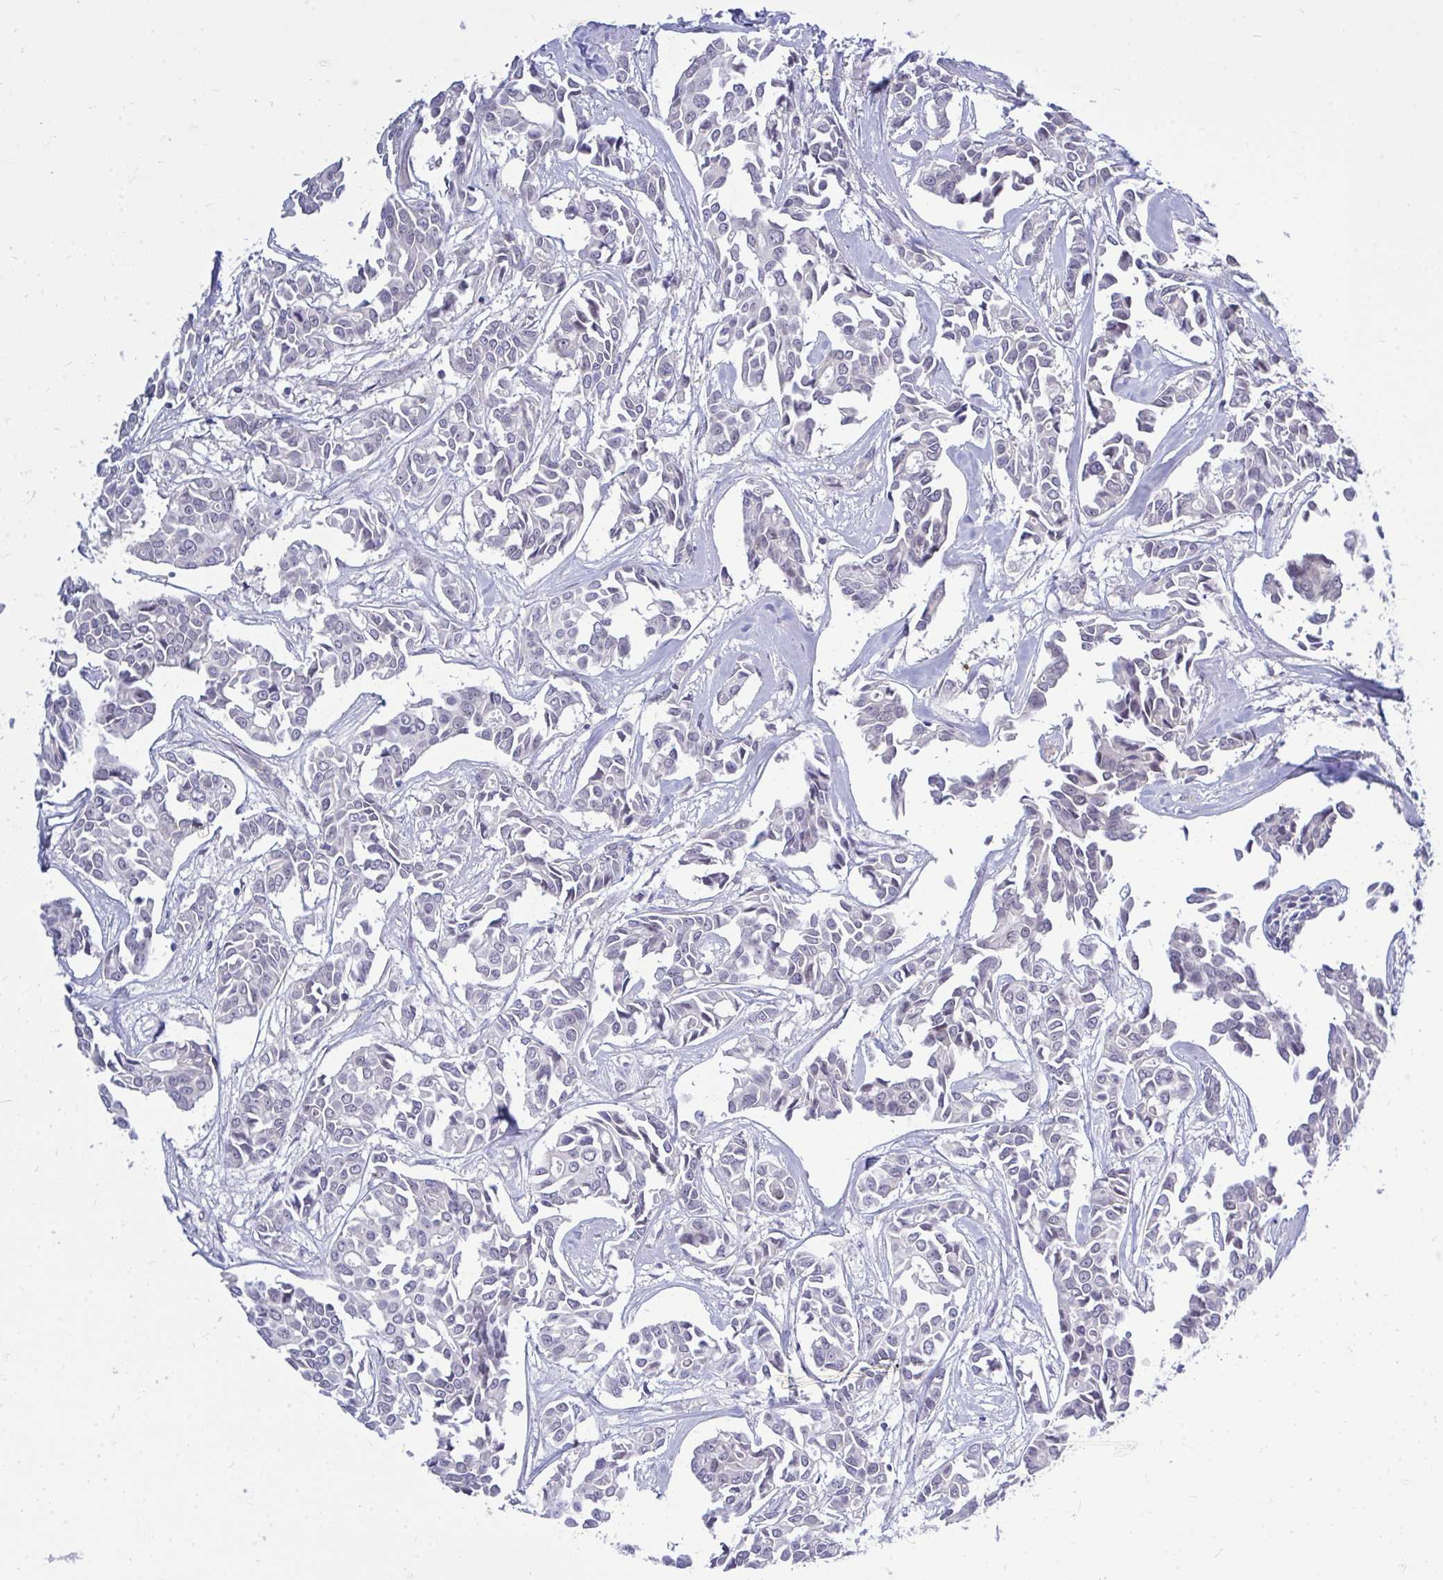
{"staining": {"intensity": "negative", "quantity": "none", "location": "none"}, "tissue": "breast cancer", "cell_type": "Tumor cells", "image_type": "cancer", "snomed": [{"axis": "morphology", "description": "Duct carcinoma"}, {"axis": "topography", "description": "Breast"}], "caption": "Protein analysis of breast cancer exhibits no significant expression in tumor cells.", "gene": "HMBOX1", "patient": {"sex": "female", "age": 54}}